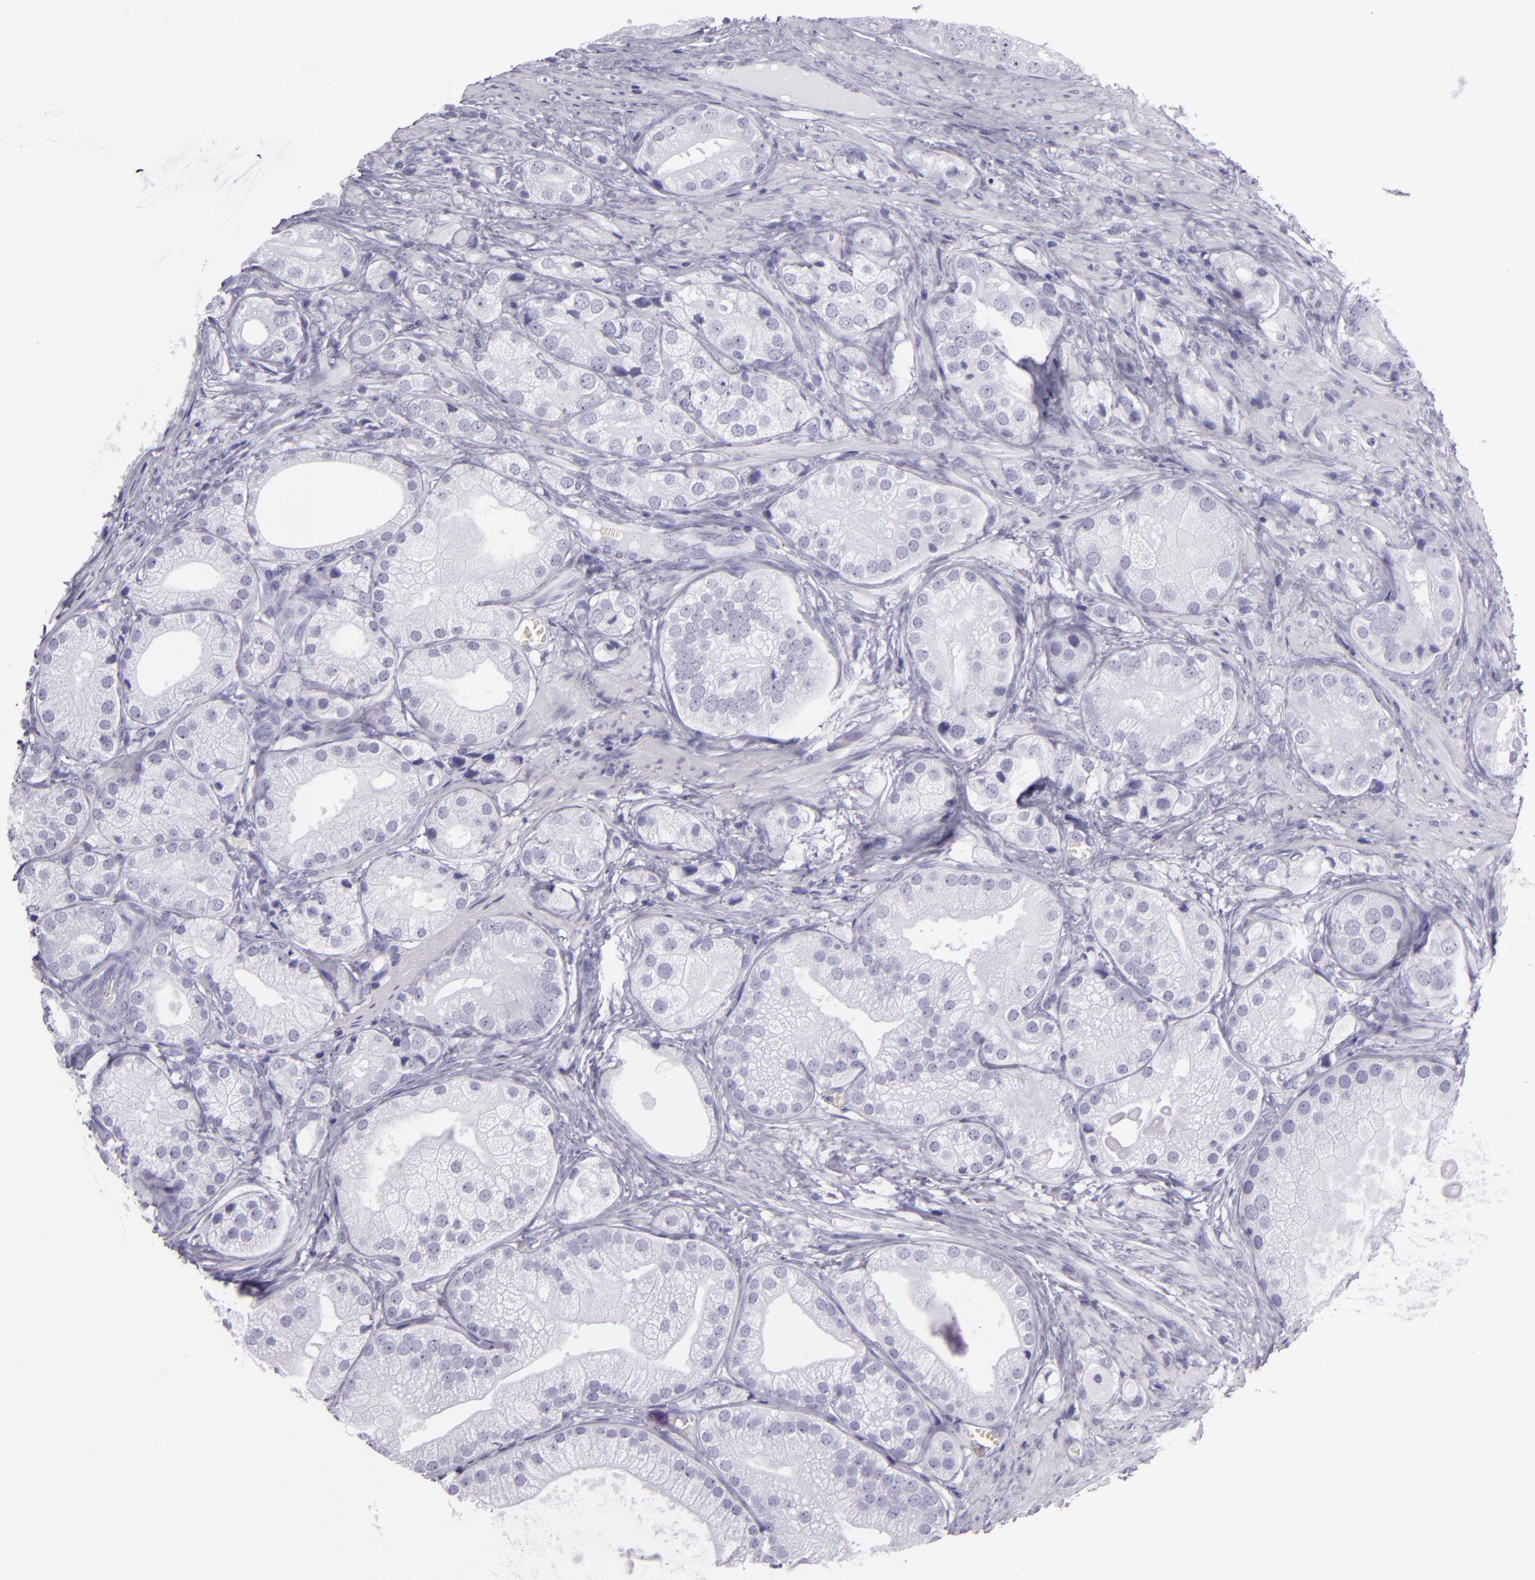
{"staining": {"intensity": "negative", "quantity": "none", "location": "none"}, "tissue": "prostate cancer", "cell_type": "Tumor cells", "image_type": "cancer", "snomed": [{"axis": "morphology", "description": "Adenocarcinoma, Low grade"}, {"axis": "topography", "description": "Prostate"}], "caption": "Tumor cells are negative for protein expression in human prostate cancer.", "gene": "CR2", "patient": {"sex": "male", "age": 69}}